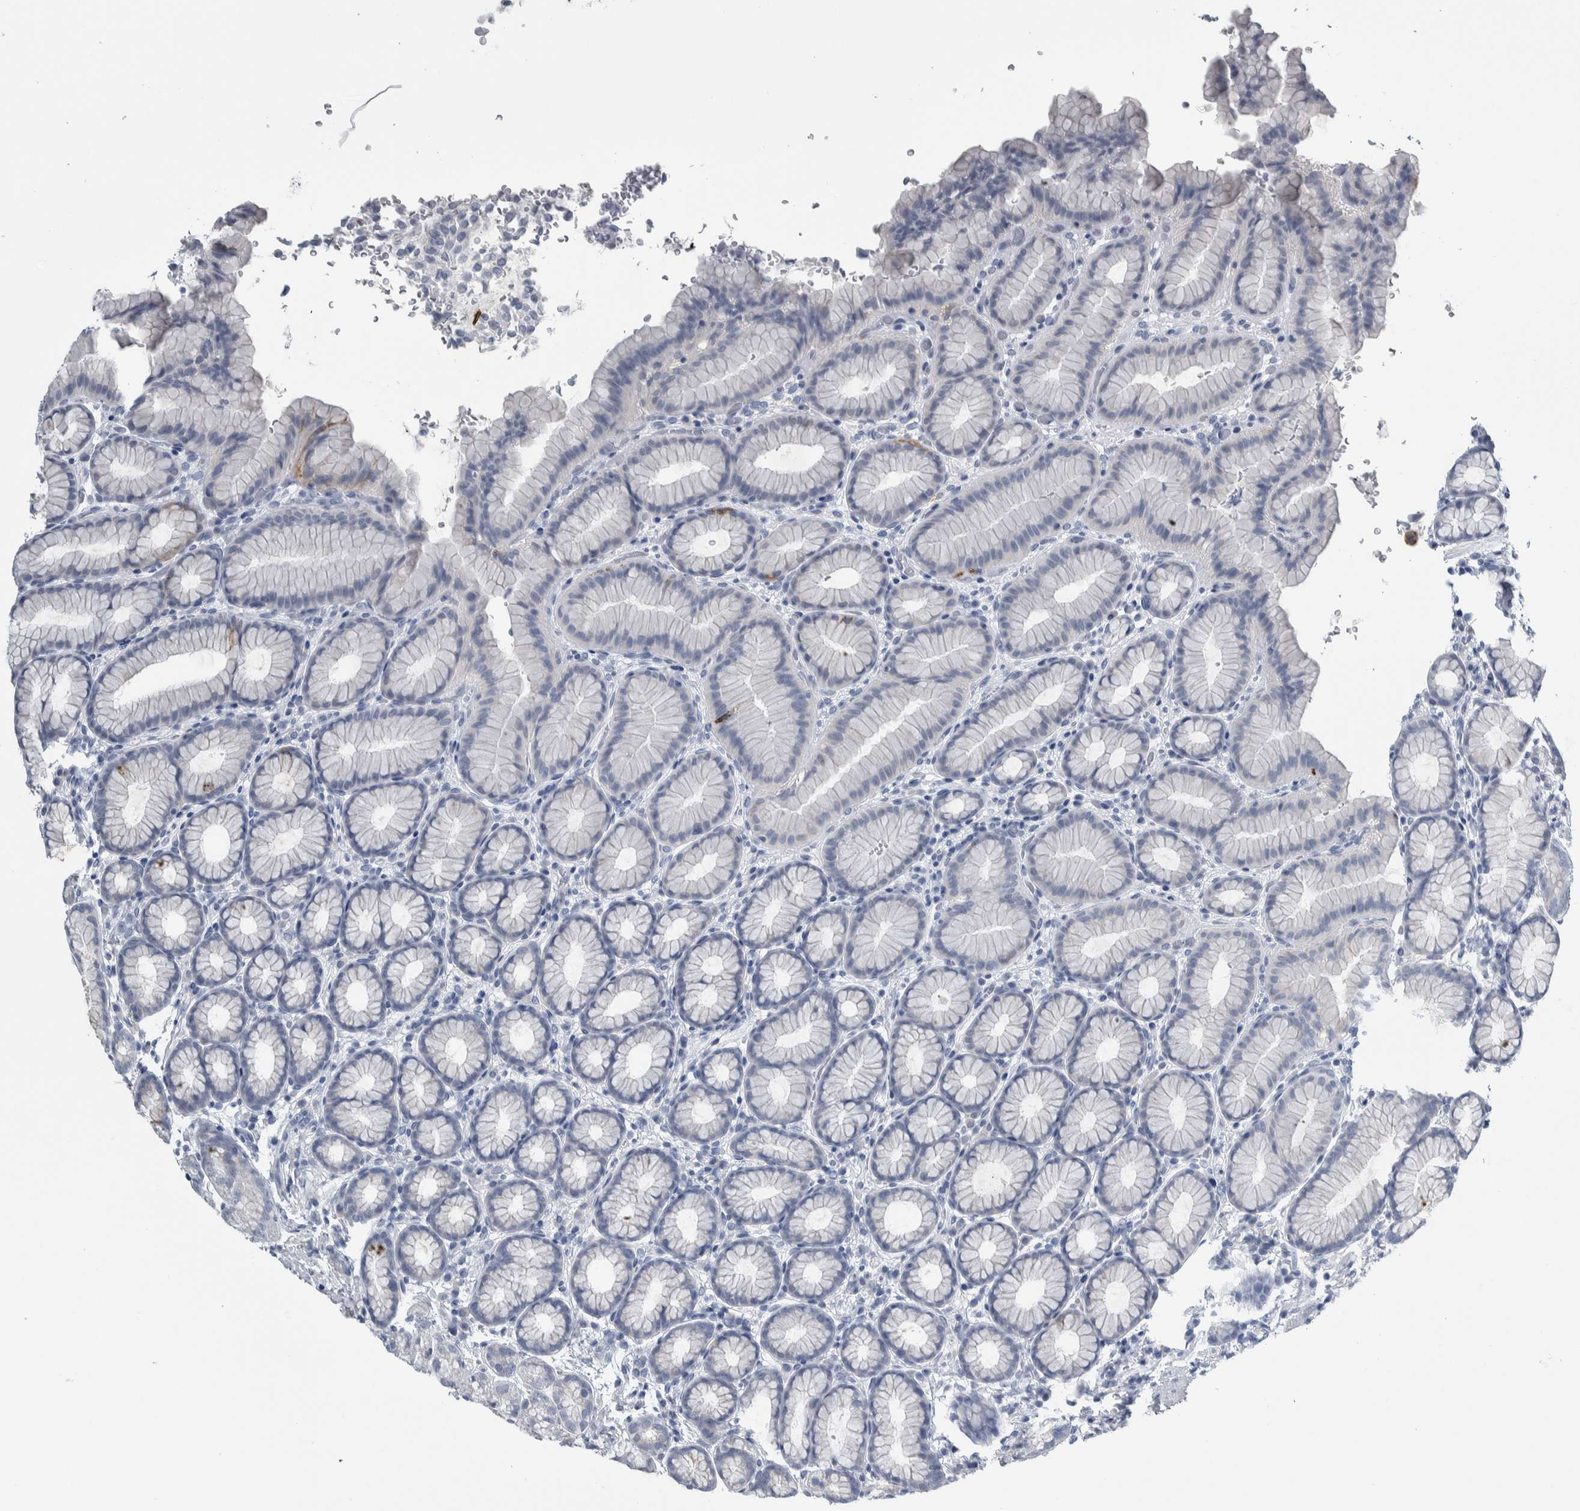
{"staining": {"intensity": "negative", "quantity": "none", "location": "none"}, "tissue": "stomach", "cell_type": "Glandular cells", "image_type": "normal", "snomed": [{"axis": "morphology", "description": "Normal tissue, NOS"}, {"axis": "topography", "description": "Stomach"}], "caption": "This is an immunohistochemistry (IHC) image of benign stomach. There is no expression in glandular cells.", "gene": "CDH17", "patient": {"sex": "male", "age": 42}}